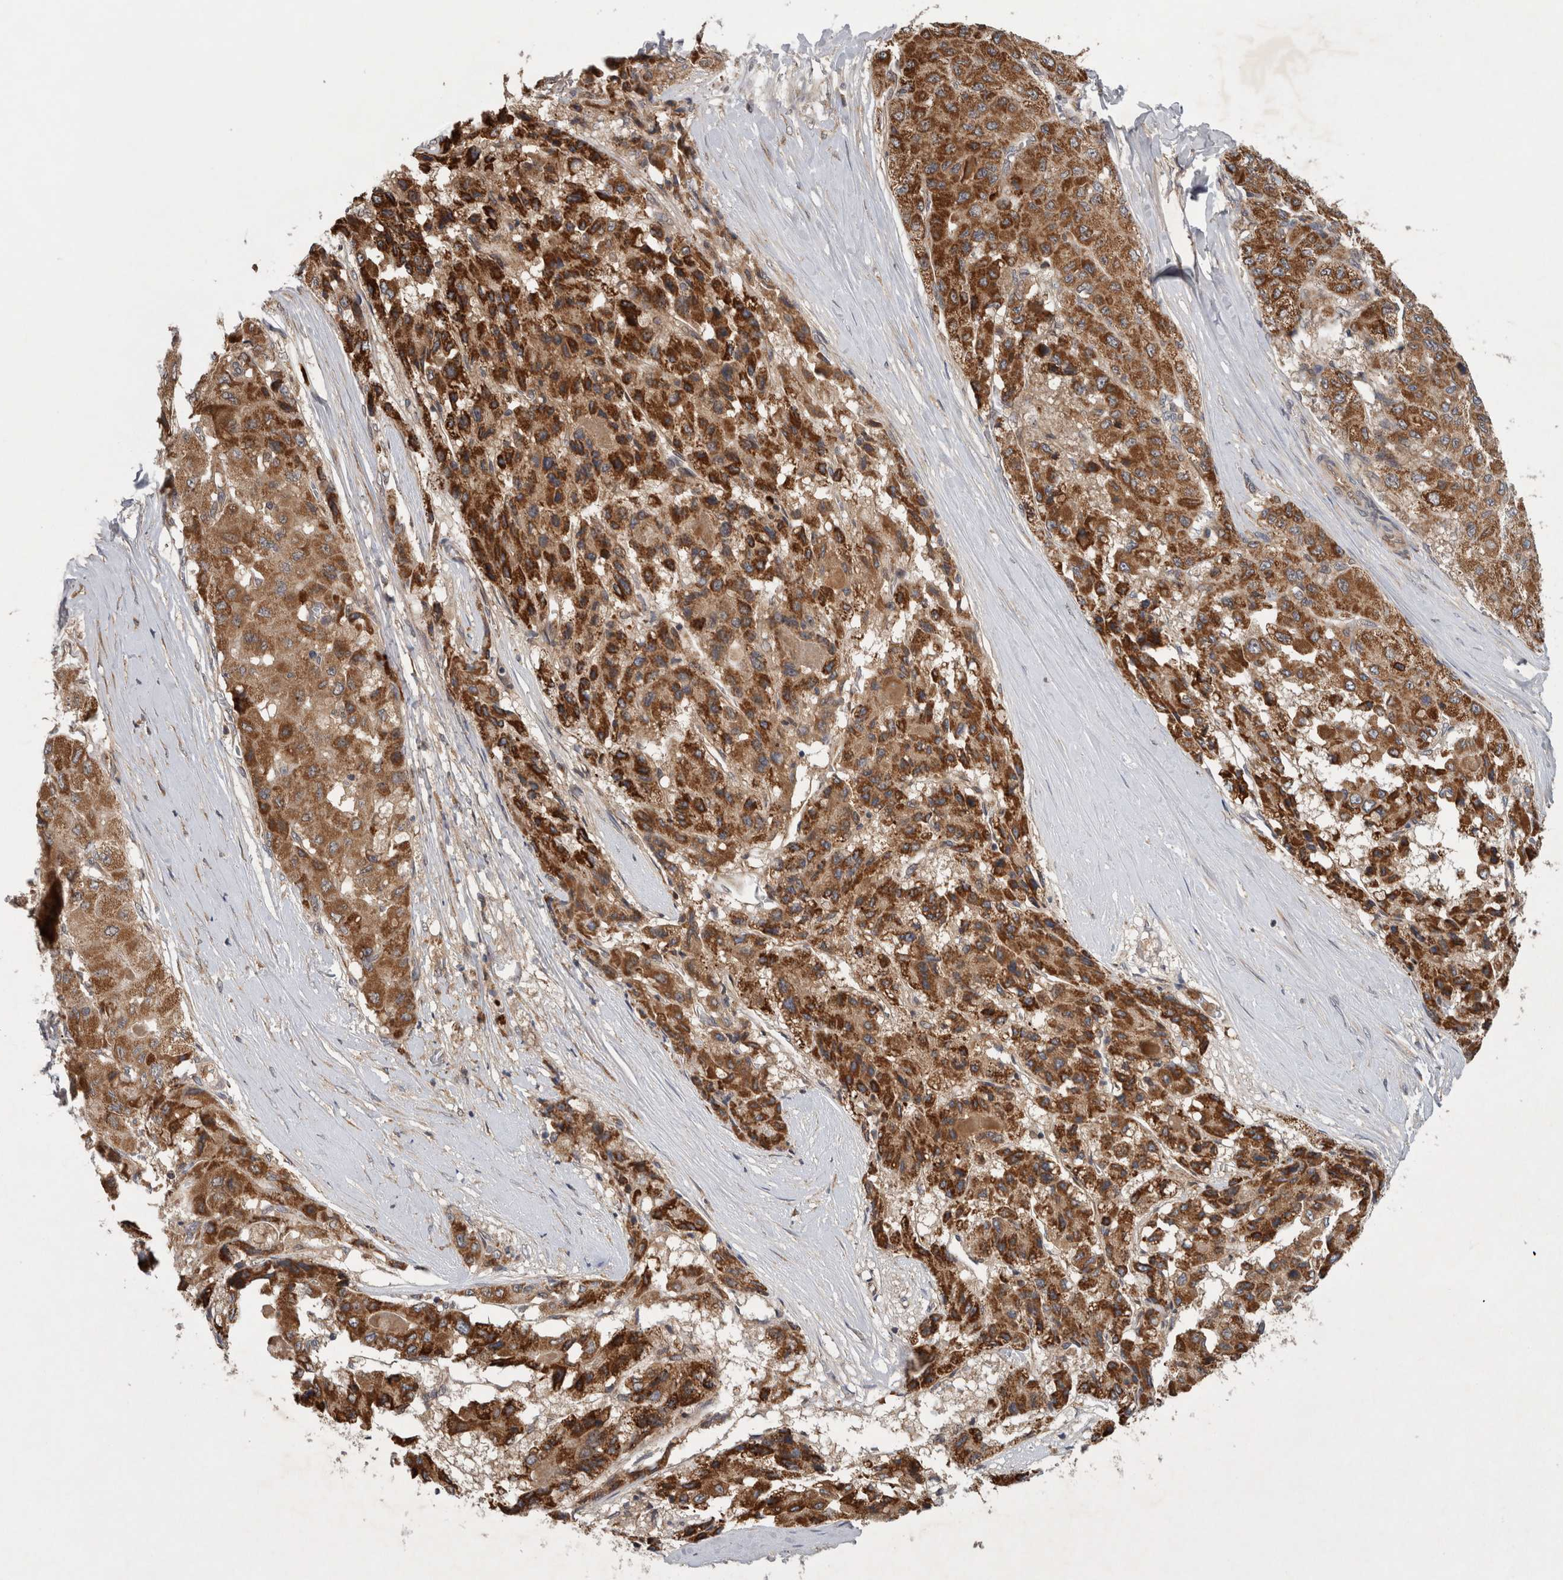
{"staining": {"intensity": "strong", "quantity": ">75%", "location": "cytoplasmic/membranous"}, "tissue": "liver cancer", "cell_type": "Tumor cells", "image_type": "cancer", "snomed": [{"axis": "morphology", "description": "Carcinoma, Hepatocellular, NOS"}, {"axis": "topography", "description": "Liver"}], "caption": "Liver cancer was stained to show a protein in brown. There is high levels of strong cytoplasmic/membranous staining in about >75% of tumor cells. The protein of interest is stained brown, and the nuclei are stained in blue (DAB (3,3'-diaminobenzidine) IHC with brightfield microscopy, high magnification).", "gene": "PDCD2", "patient": {"sex": "male", "age": 80}}